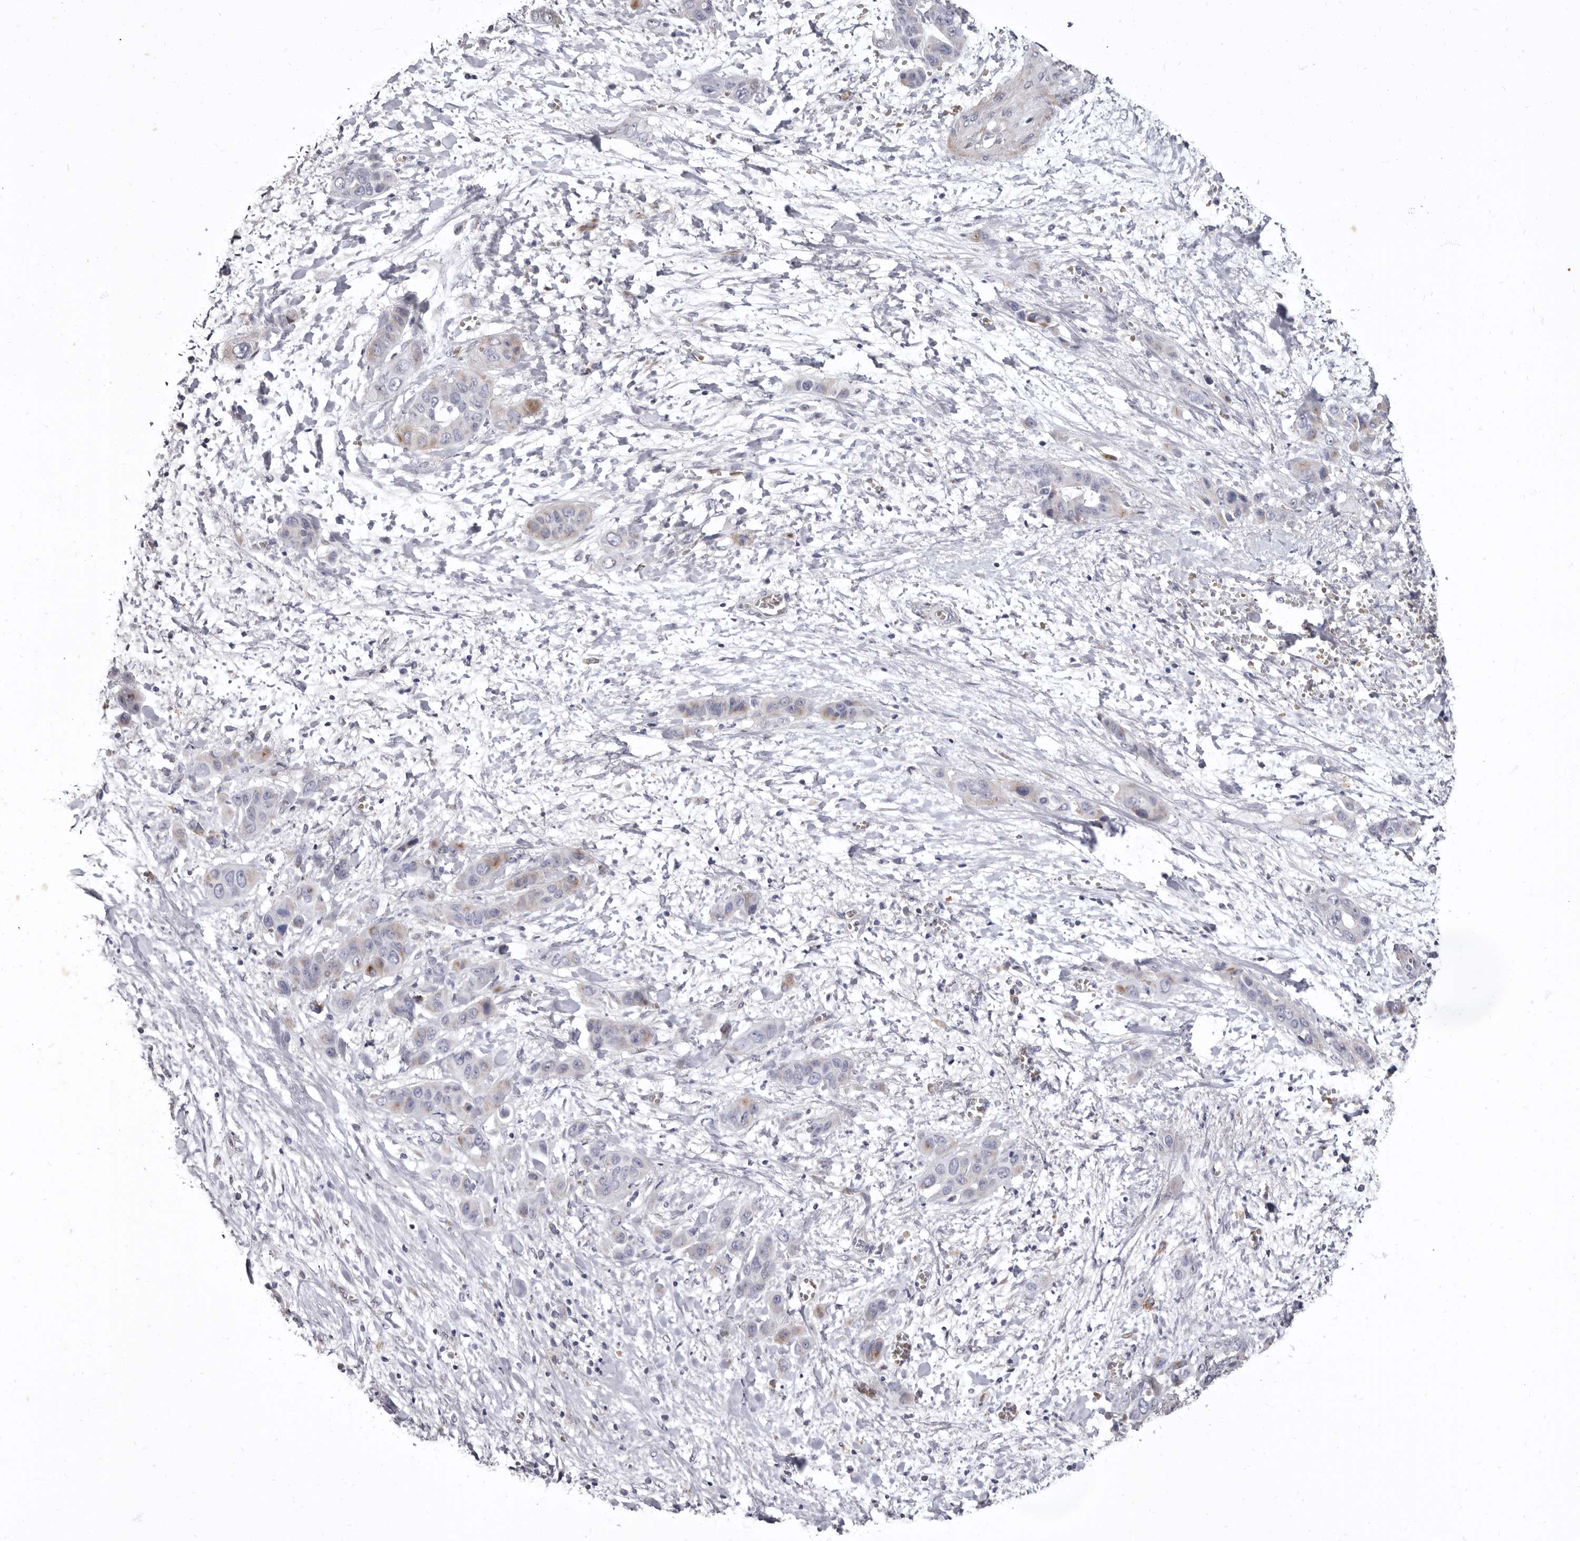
{"staining": {"intensity": "weak", "quantity": "<25%", "location": "cytoplasmic/membranous"}, "tissue": "liver cancer", "cell_type": "Tumor cells", "image_type": "cancer", "snomed": [{"axis": "morphology", "description": "Cholangiocarcinoma"}, {"axis": "topography", "description": "Liver"}], "caption": "Tumor cells show no significant protein staining in liver cancer.", "gene": "AIDA", "patient": {"sex": "female", "age": 52}}